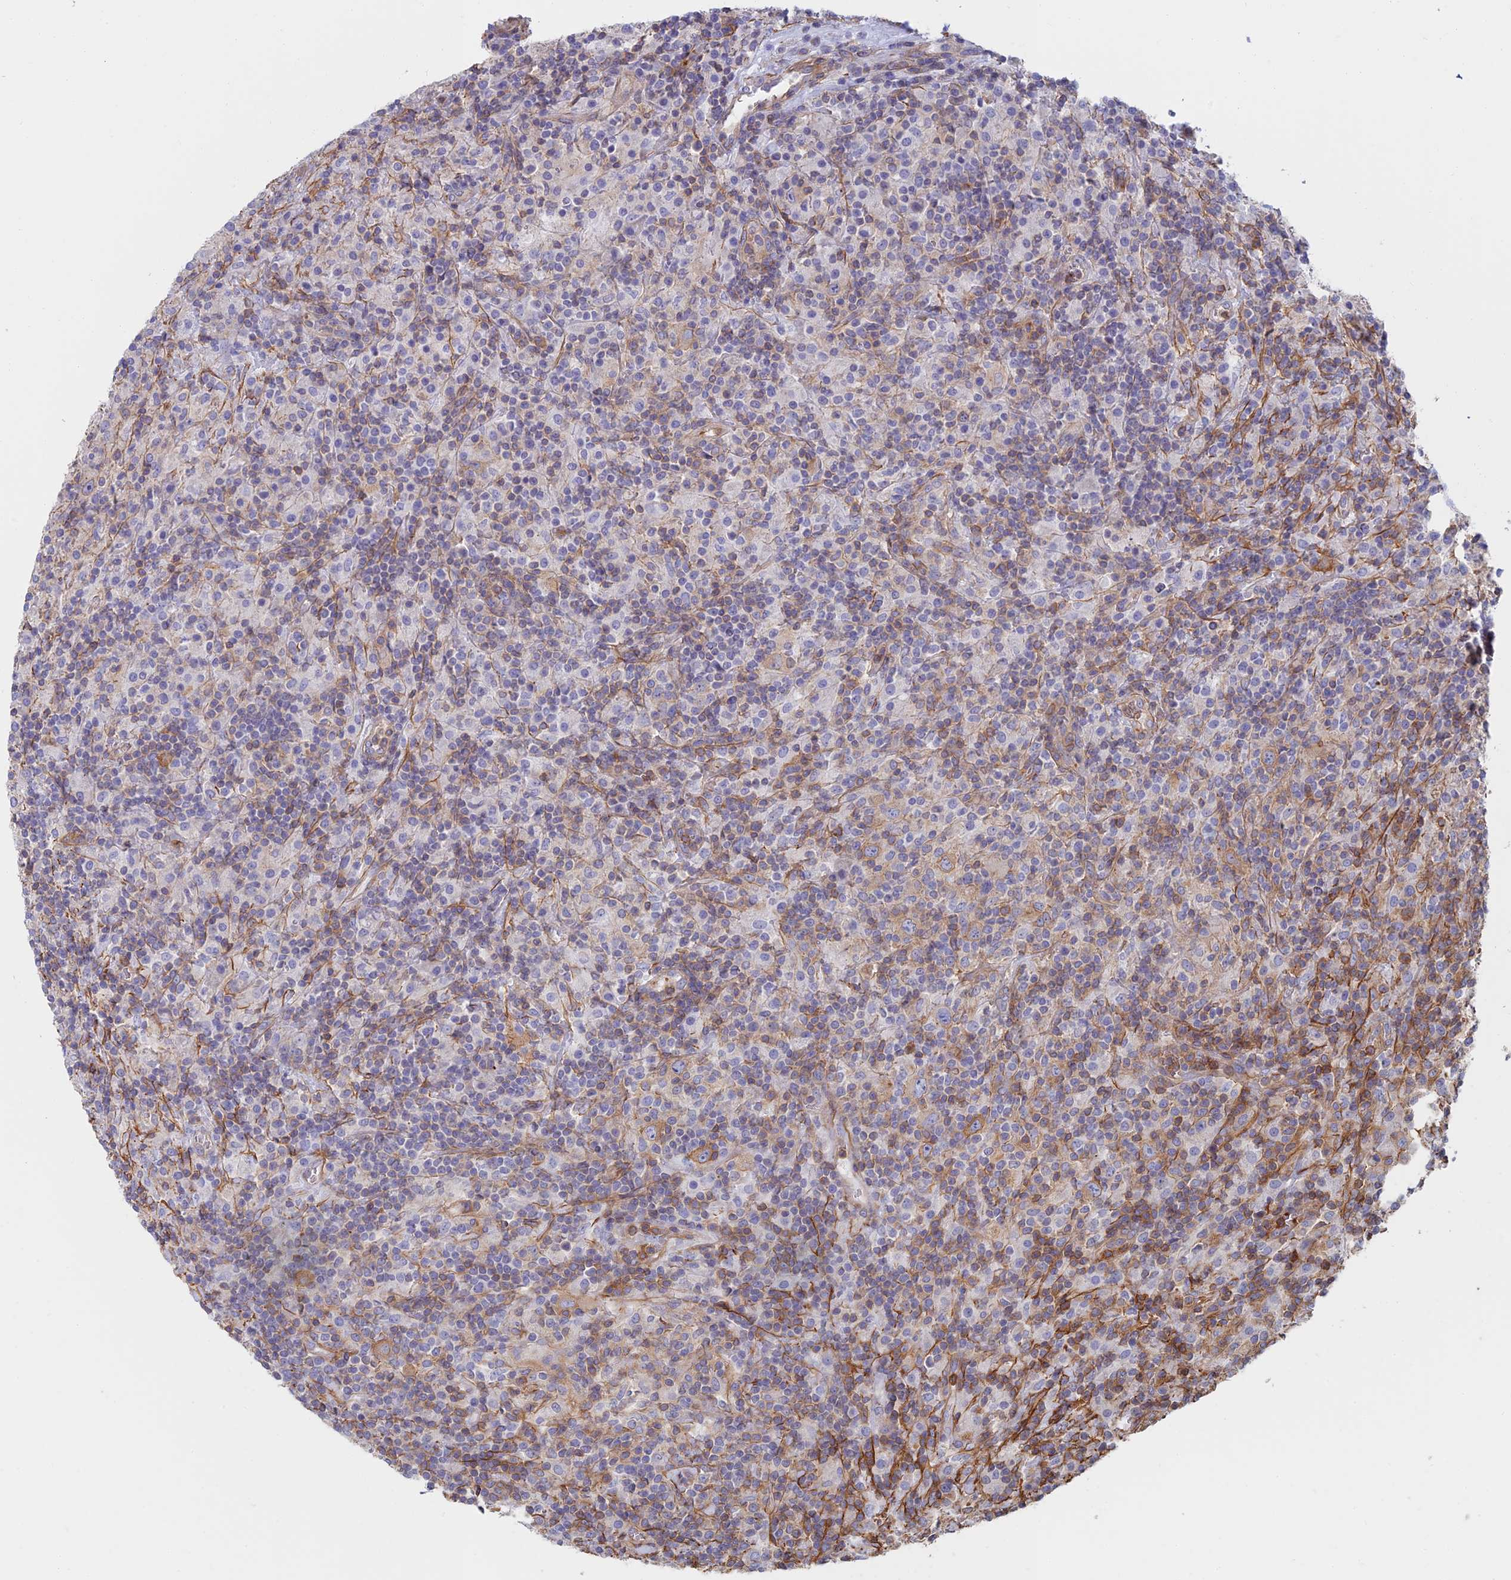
{"staining": {"intensity": "moderate", "quantity": "<25%", "location": "cytoplasmic/membranous"}, "tissue": "lymphoma", "cell_type": "Tumor cells", "image_type": "cancer", "snomed": [{"axis": "morphology", "description": "Hodgkin's disease, NOS"}, {"axis": "topography", "description": "Lymph node"}], "caption": "An image of Hodgkin's disease stained for a protein demonstrates moderate cytoplasmic/membranous brown staining in tumor cells.", "gene": "PAK4", "patient": {"sex": "male", "age": 70}}